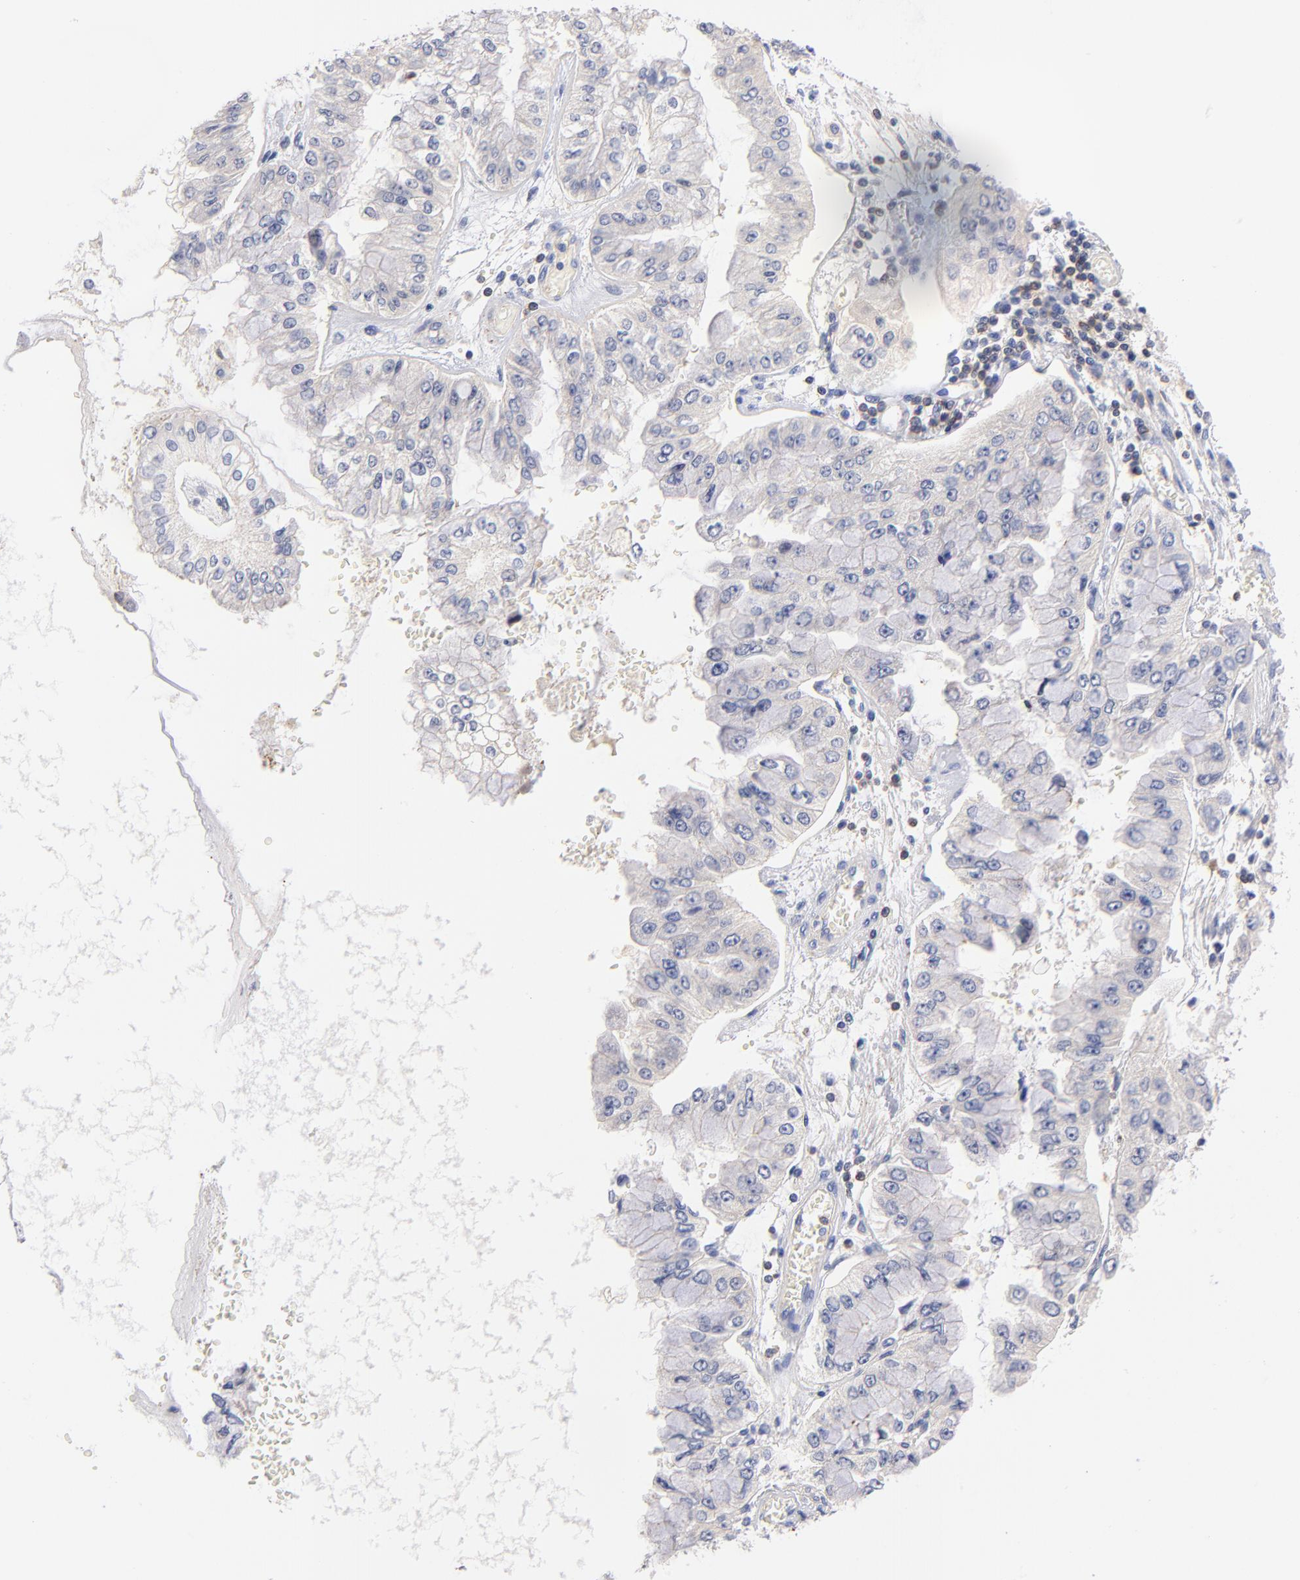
{"staining": {"intensity": "negative", "quantity": "none", "location": "none"}, "tissue": "liver cancer", "cell_type": "Tumor cells", "image_type": "cancer", "snomed": [{"axis": "morphology", "description": "Cholangiocarcinoma"}, {"axis": "topography", "description": "Liver"}], "caption": "A high-resolution photomicrograph shows IHC staining of liver cancer (cholangiocarcinoma), which displays no significant expression in tumor cells.", "gene": "KREMEN2", "patient": {"sex": "female", "age": 79}}